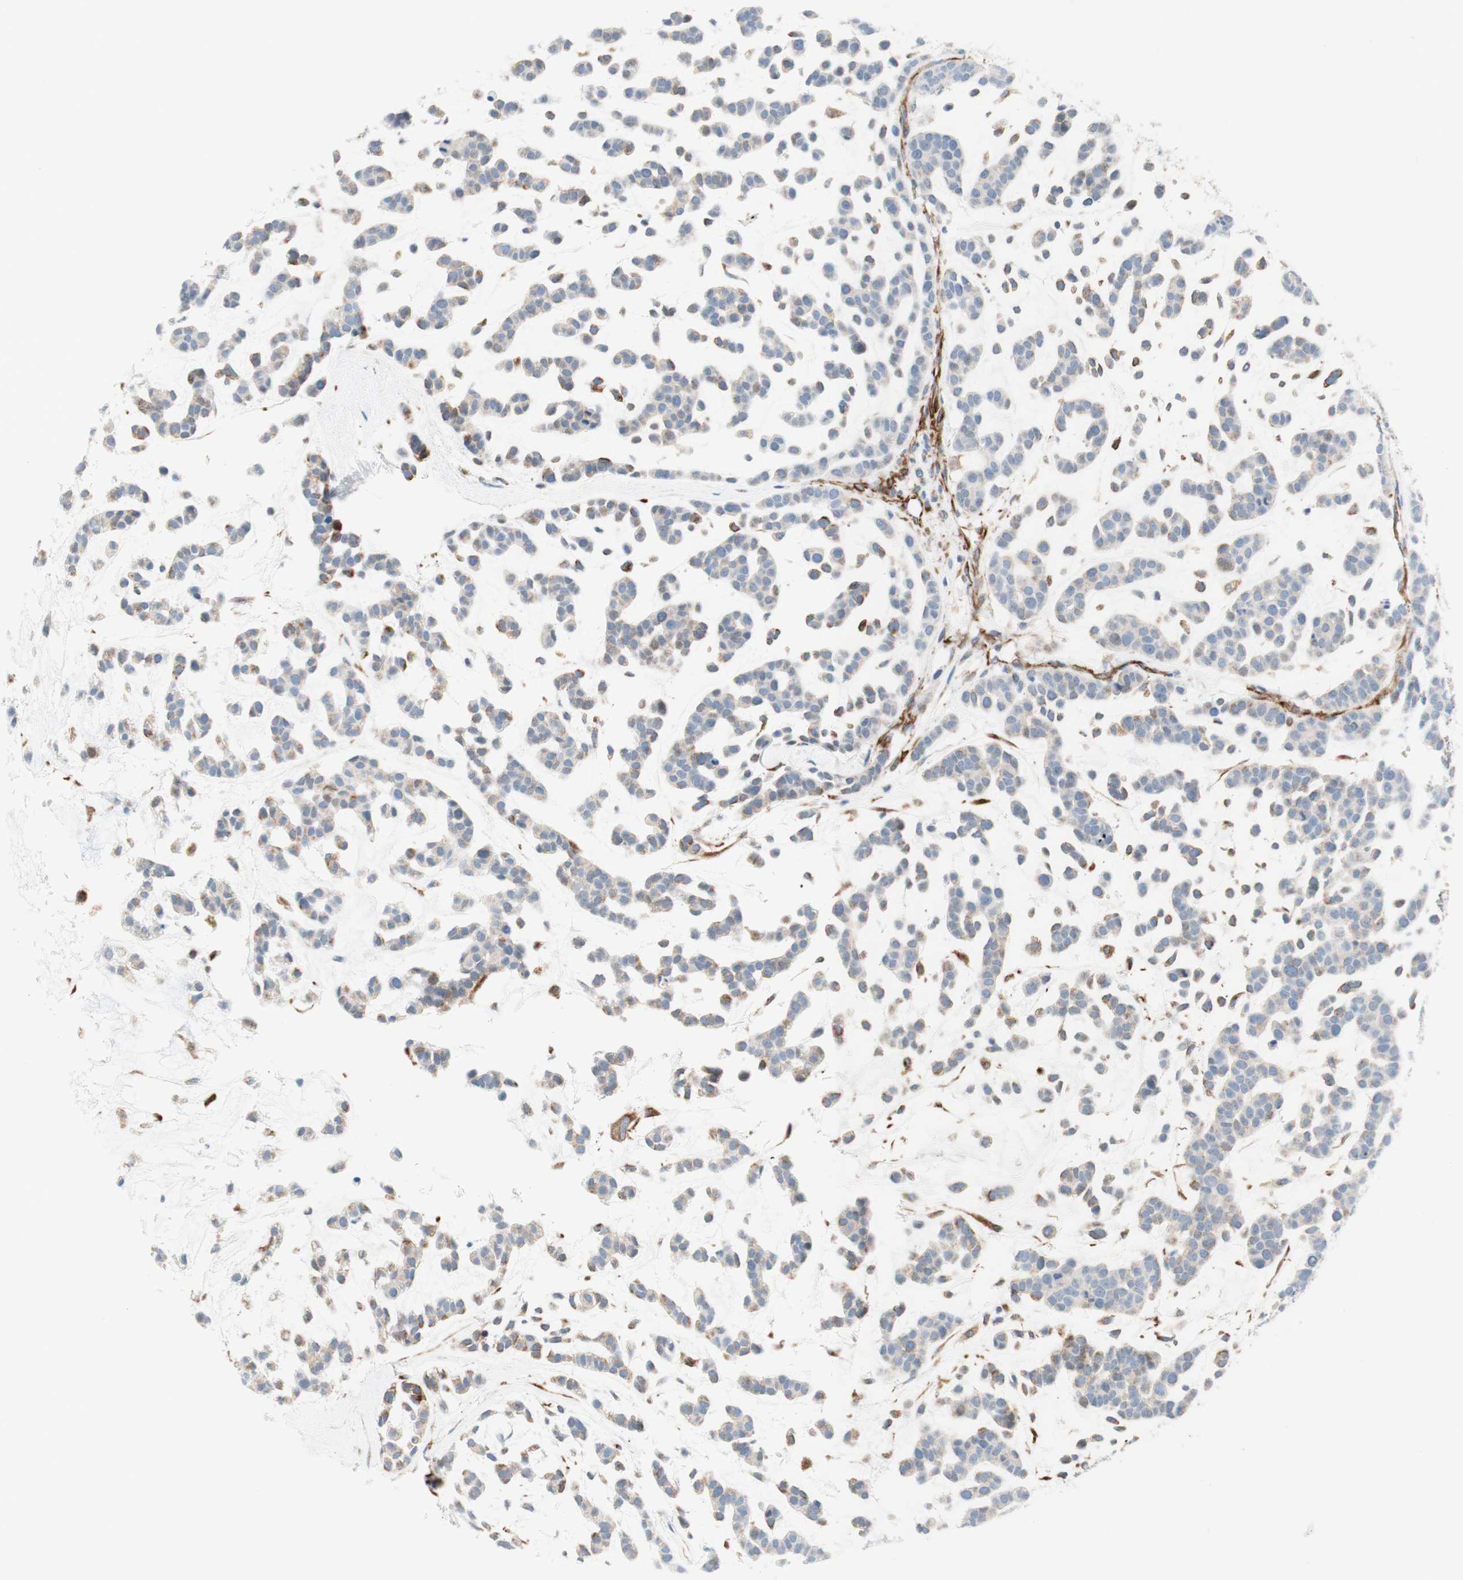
{"staining": {"intensity": "moderate", "quantity": "<25%", "location": "cytoplasmic/membranous"}, "tissue": "head and neck cancer", "cell_type": "Tumor cells", "image_type": "cancer", "snomed": [{"axis": "morphology", "description": "Adenocarcinoma, NOS"}, {"axis": "morphology", "description": "Adenoma, NOS"}, {"axis": "topography", "description": "Head-Neck"}], "caption": "Immunohistochemical staining of human adenoma (head and neck) displays low levels of moderate cytoplasmic/membranous protein expression in about <25% of tumor cells. (DAB (3,3'-diaminobenzidine) IHC, brown staining for protein, blue staining for nuclei).", "gene": "POU2AF1", "patient": {"sex": "female", "age": 55}}